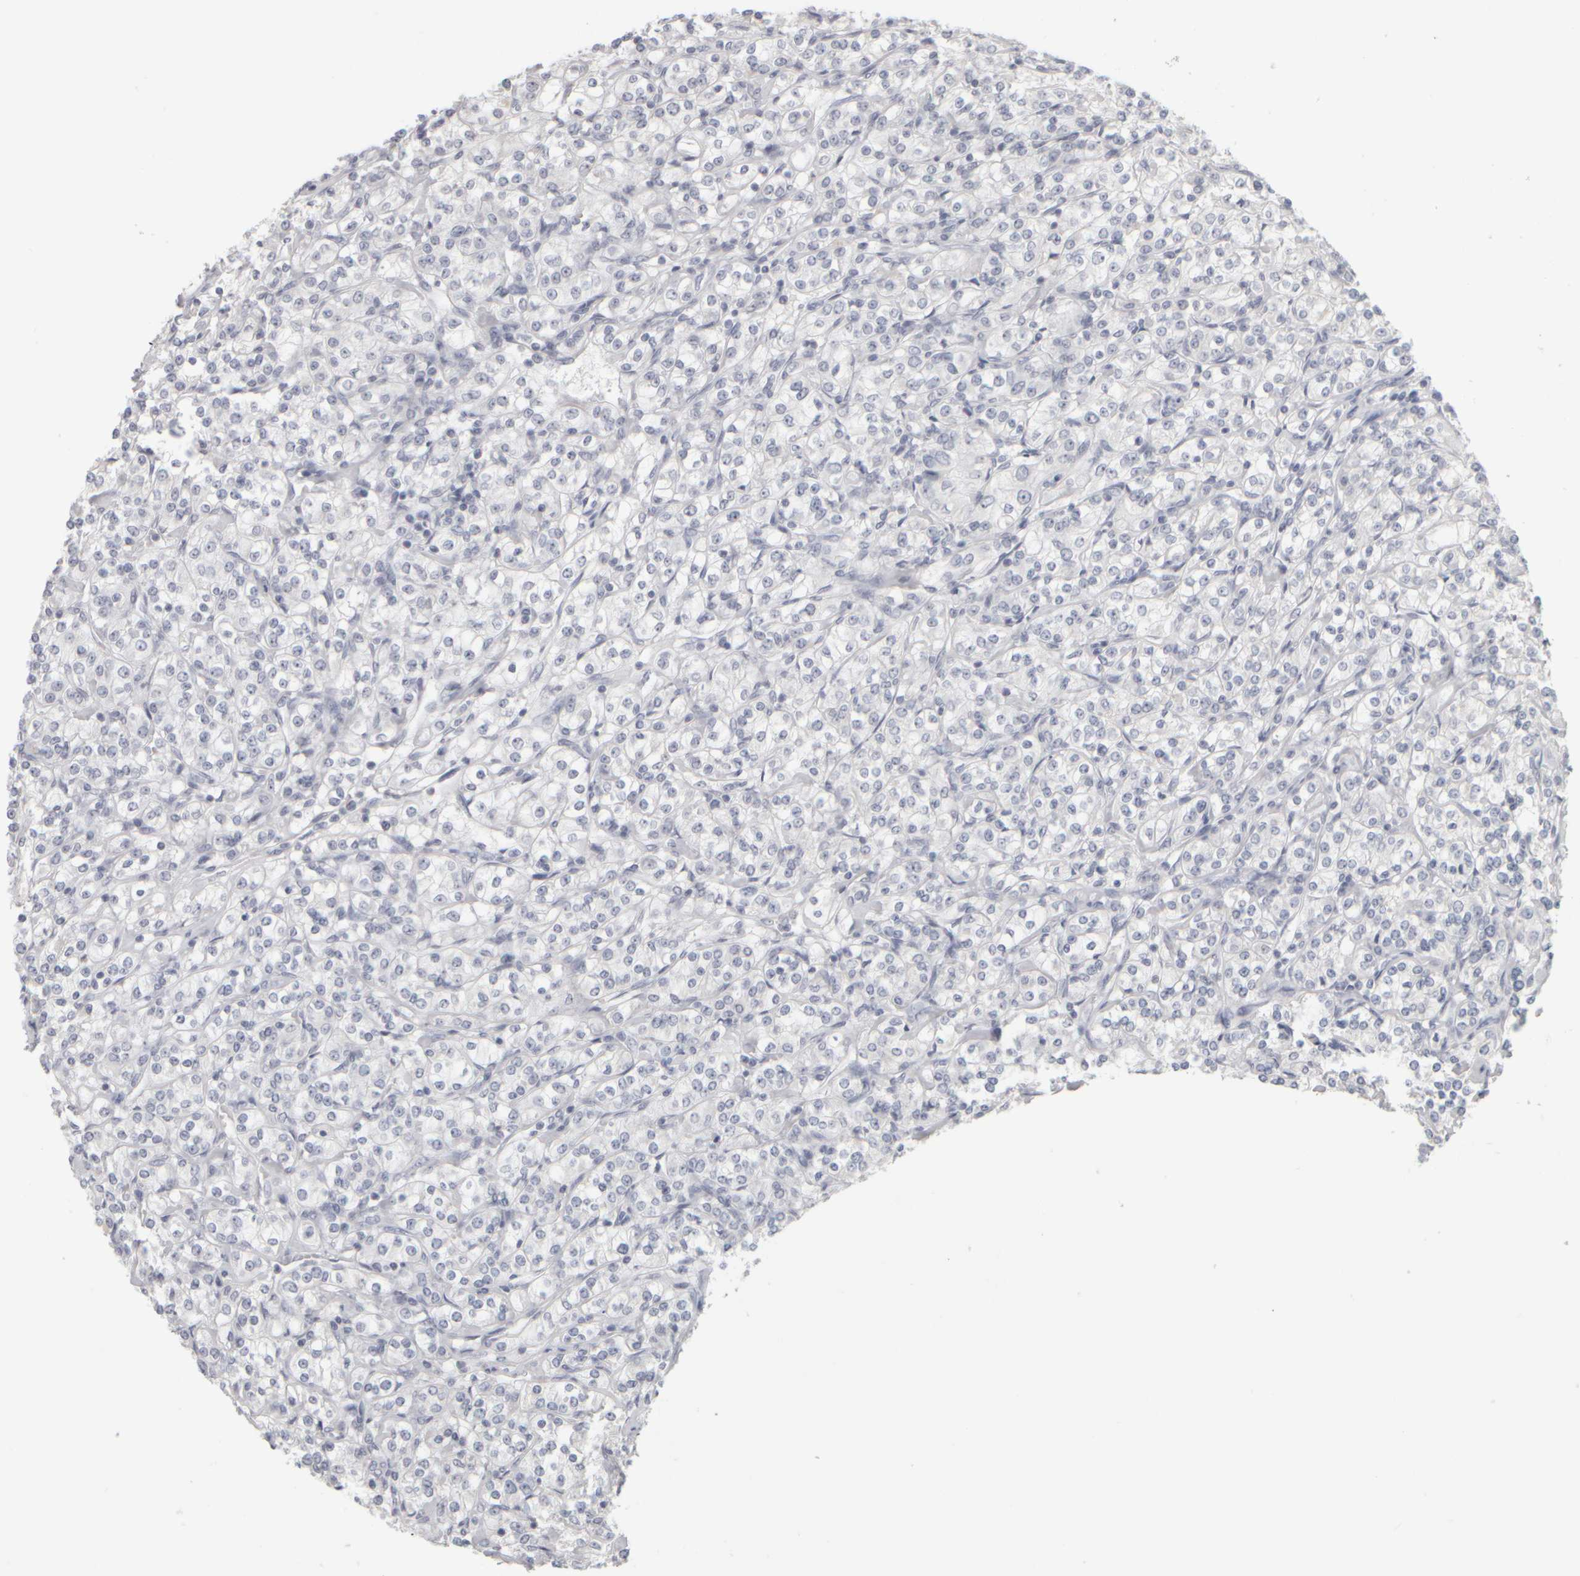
{"staining": {"intensity": "negative", "quantity": "none", "location": "none"}, "tissue": "renal cancer", "cell_type": "Tumor cells", "image_type": "cancer", "snomed": [{"axis": "morphology", "description": "Adenocarcinoma, NOS"}, {"axis": "topography", "description": "Kidney"}], "caption": "Human renal cancer (adenocarcinoma) stained for a protein using immunohistochemistry (IHC) exhibits no expression in tumor cells.", "gene": "DCXR", "patient": {"sex": "male", "age": 77}}